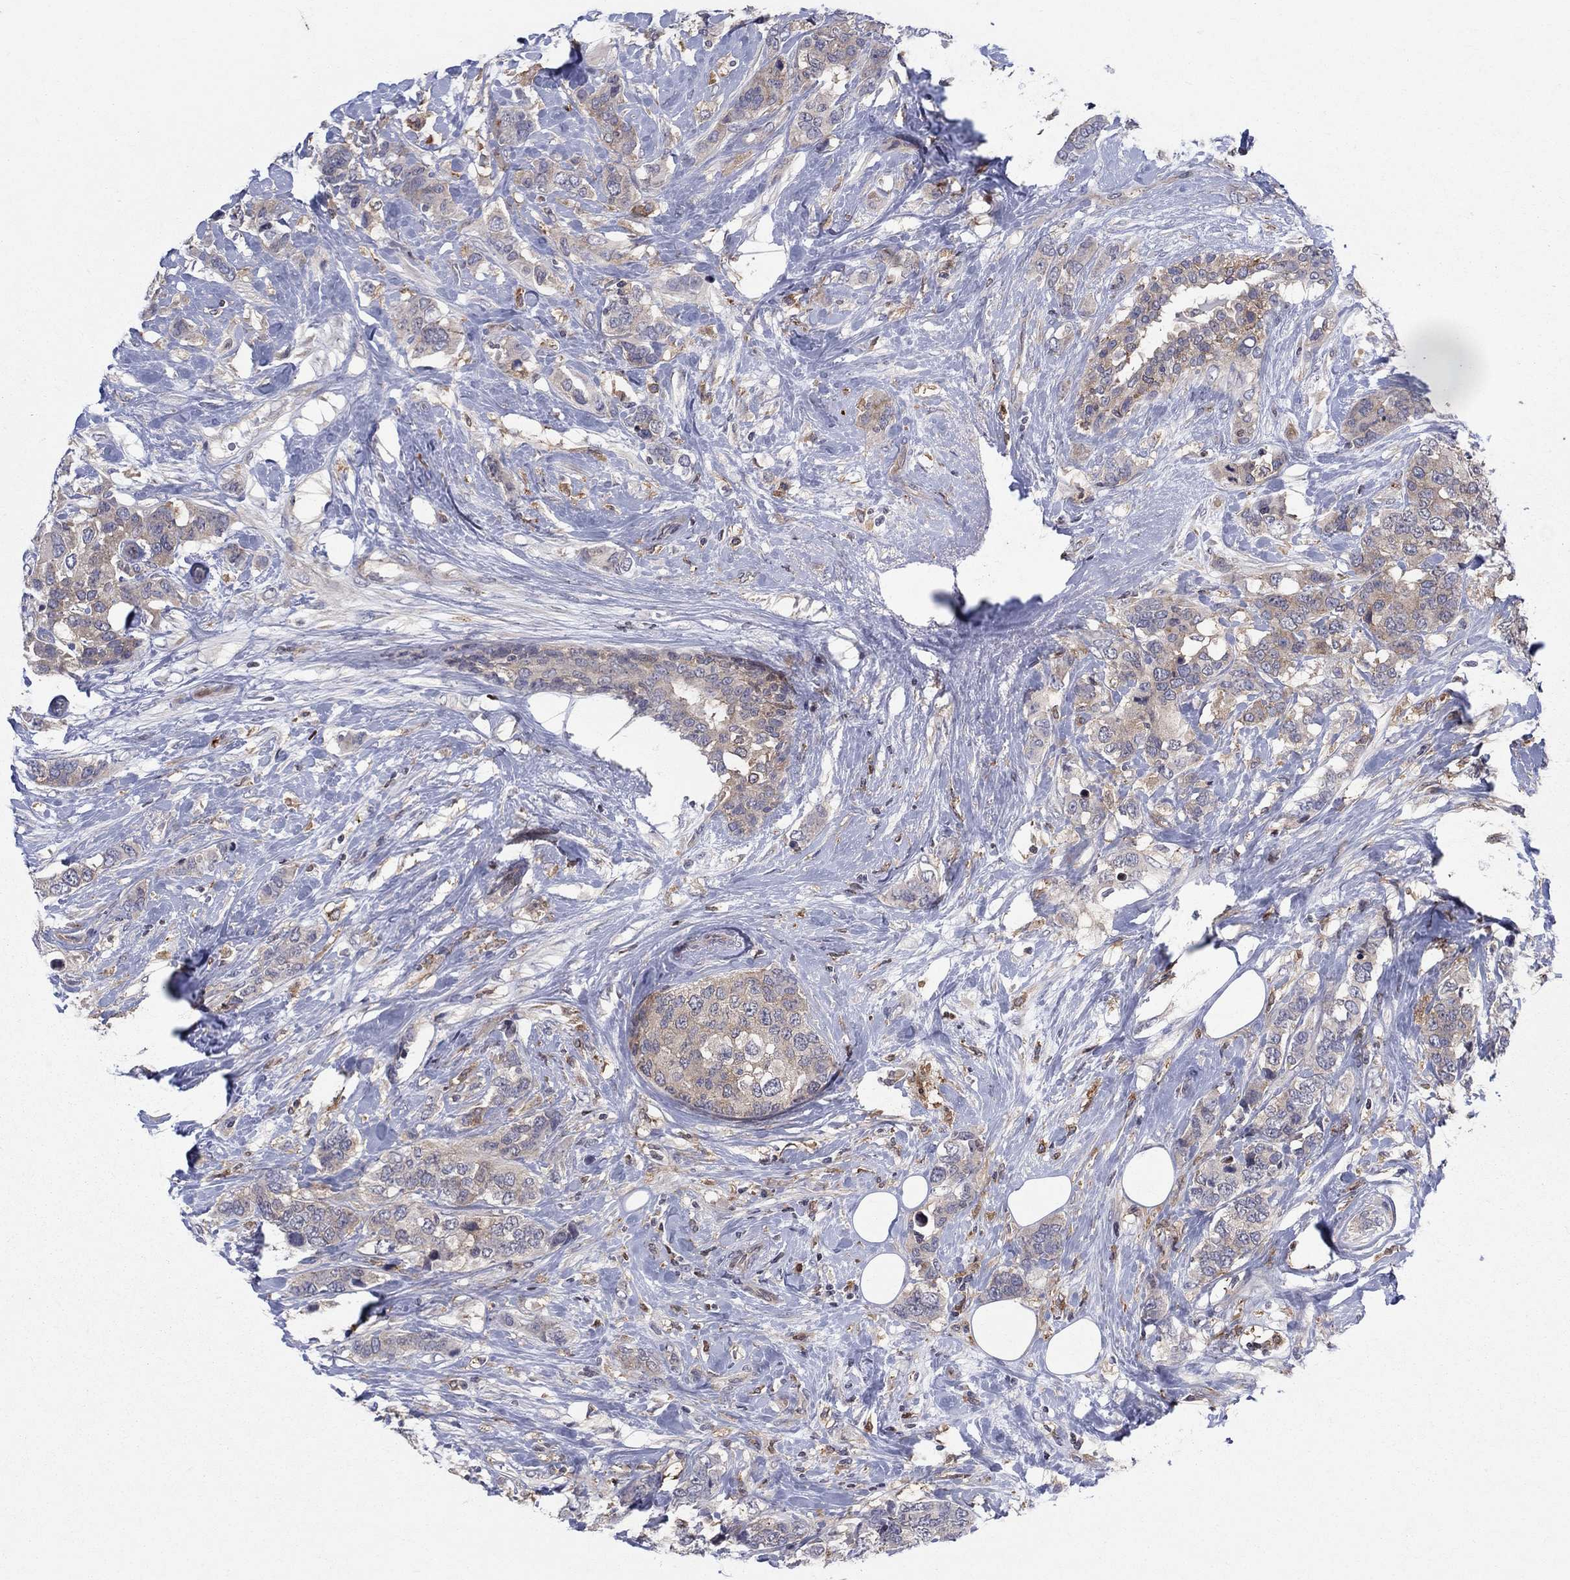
{"staining": {"intensity": "weak", "quantity": "25%-75%", "location": "cytoplasmic/membranous"}, "tissue": "breast cancer", "cell_type": "Tumor cells", "image_type": "cancer", "snomed": [{"axis": "morphology", "description": "Lobular carcinoma"}, {"axis": "topography", "description": "Breast"}], "caption": "The immunohistochemical stain highlights weak cytoplasmic/membranous positivity in tumor cells of breast cancer (lobular carcinoma) tissue.", "gene": "ZNHIT3", "patient": {"sex": "female", "age": 59}}